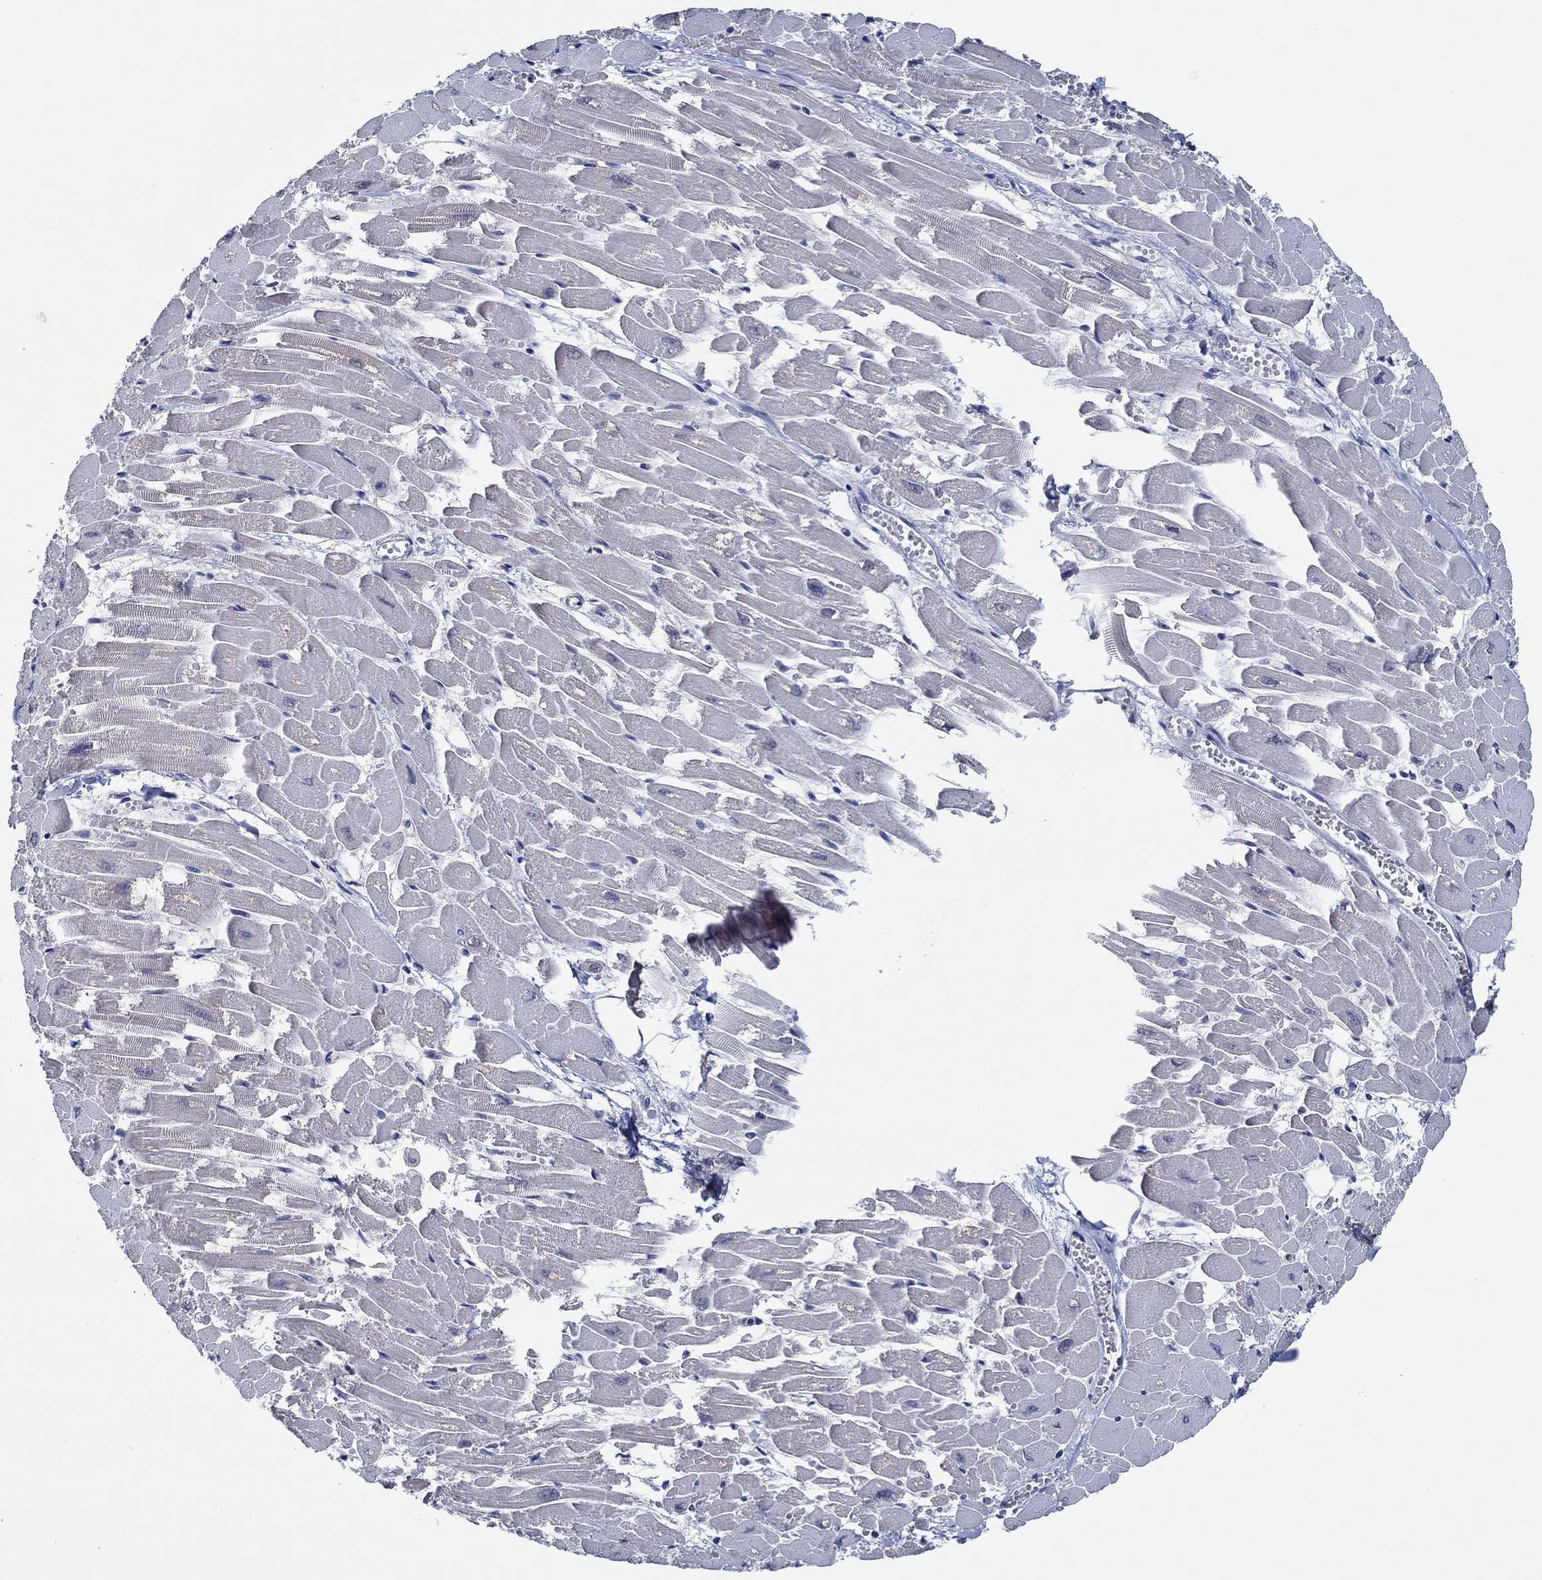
{"staining": {"intensity": "negative", "quantity": "none", "location": "none"}, "tissue": "heart muscle", "cell_type": "Cardiomyocytes", "image_type": "normal", "snomed": [{"axis": "morphology", "description": "Normal tissue, NOS"}, {"axis": "topography", "description": "Heart"}], "caption": "A photomicrograph of heart muscle stained for a protein exhibits no brown staining in cardiomyocytes. Nuclei are stained in blue.", "gene": "DACT1", "patient": {"sex": "female", "age": 52}}